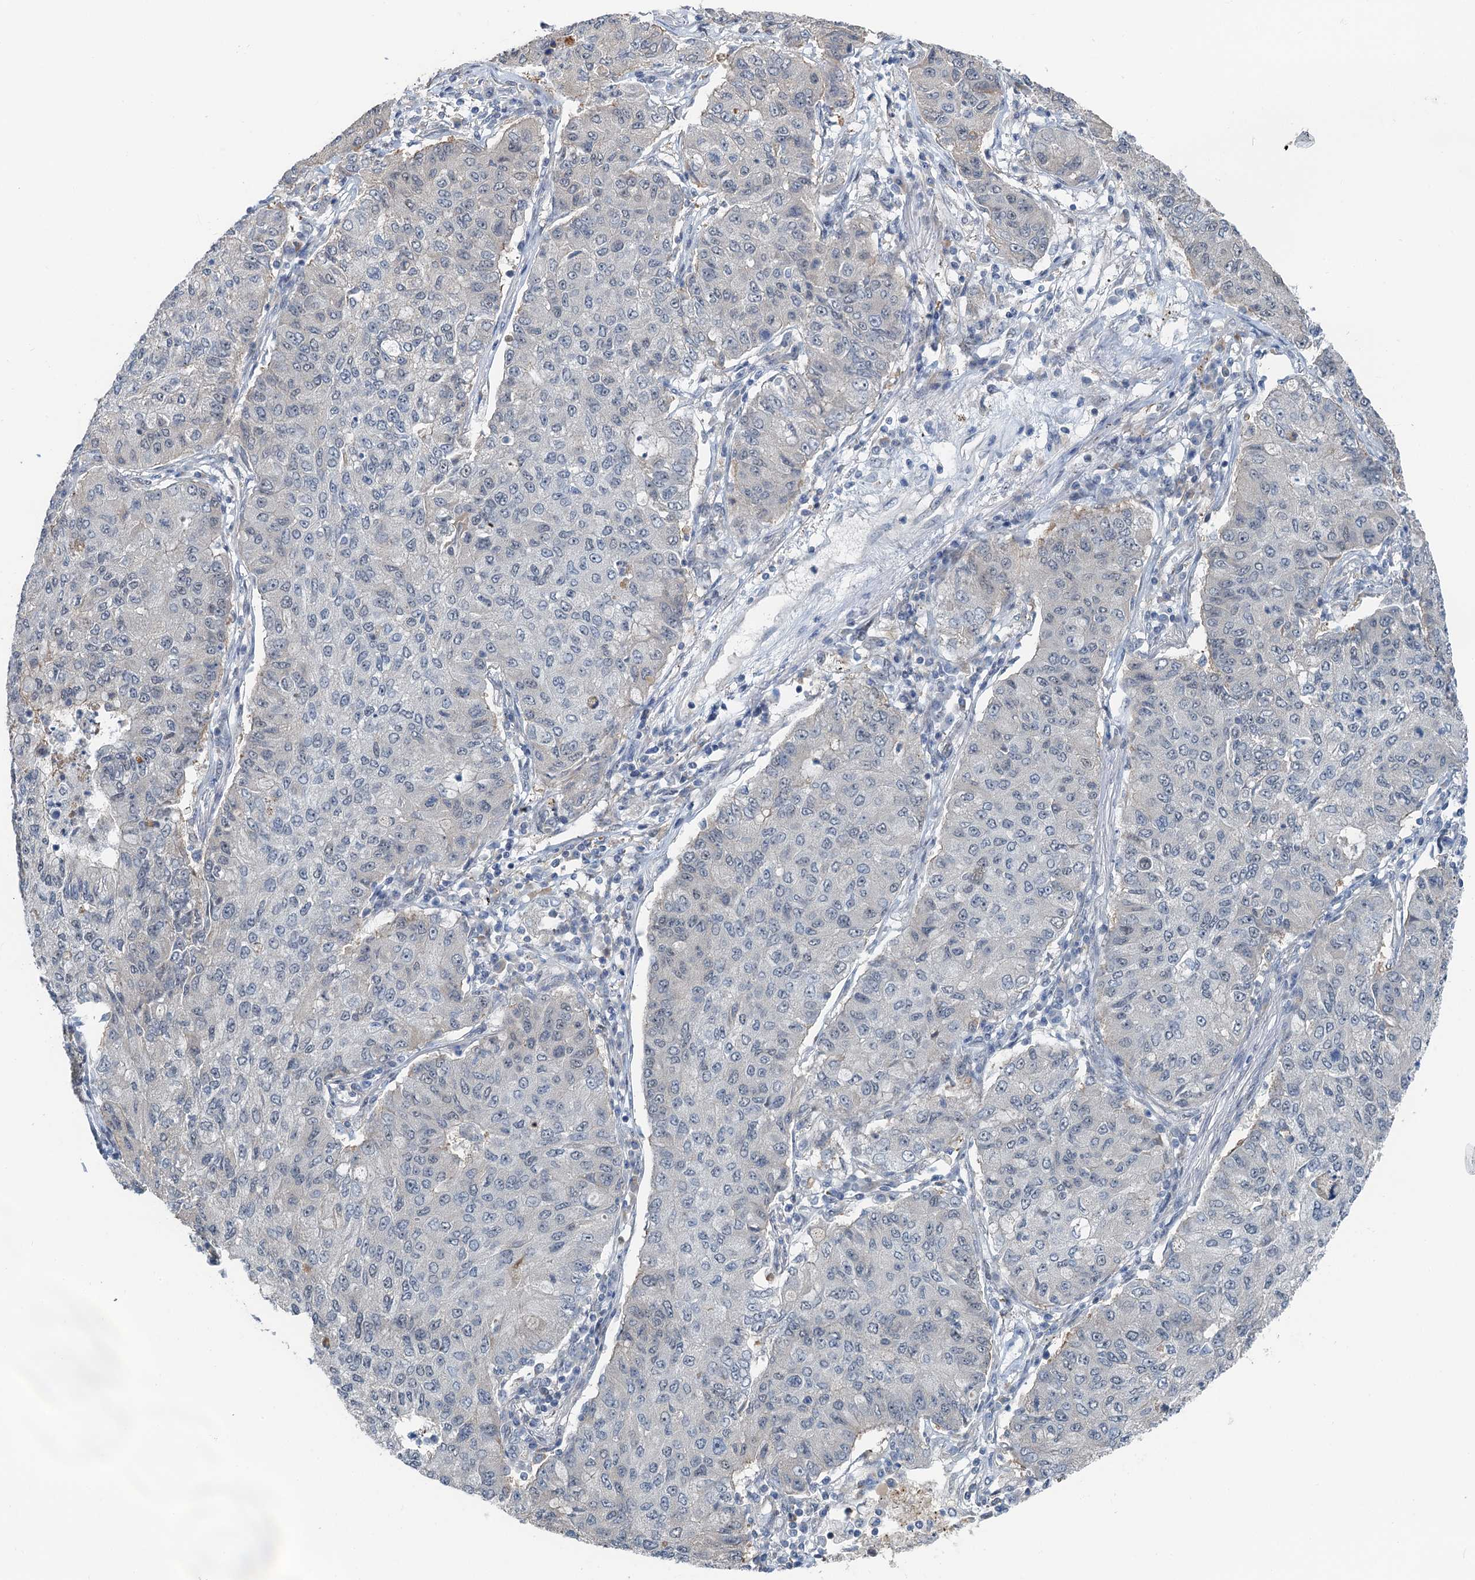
{"staining": {"intensity": "moderate", "quantity": "<25%", "location": "nuclear"}, "tissue": "lung cancer", "cell_type": "Tumor cells", "image_type": "cancer", "snomed": [{"axis": "morphology", "description": "Squamous cell carcinoma, NOS"}, {"axis": "topography", "description": "Lung"}], "caption": "IHC (DAB) staining of human lung cancer (squamous cell carcinoma) displays moderate nuclear protein positivity in approximately <25% of tumor cells. (Stains: DAB (3,3'-diaminobenzidine) in brown, nuclei in blue, Microscopy: brightfield microscopy at high magnification).", "gene": "CFDP1", "patient": {"sex": "male", "age": 74}}